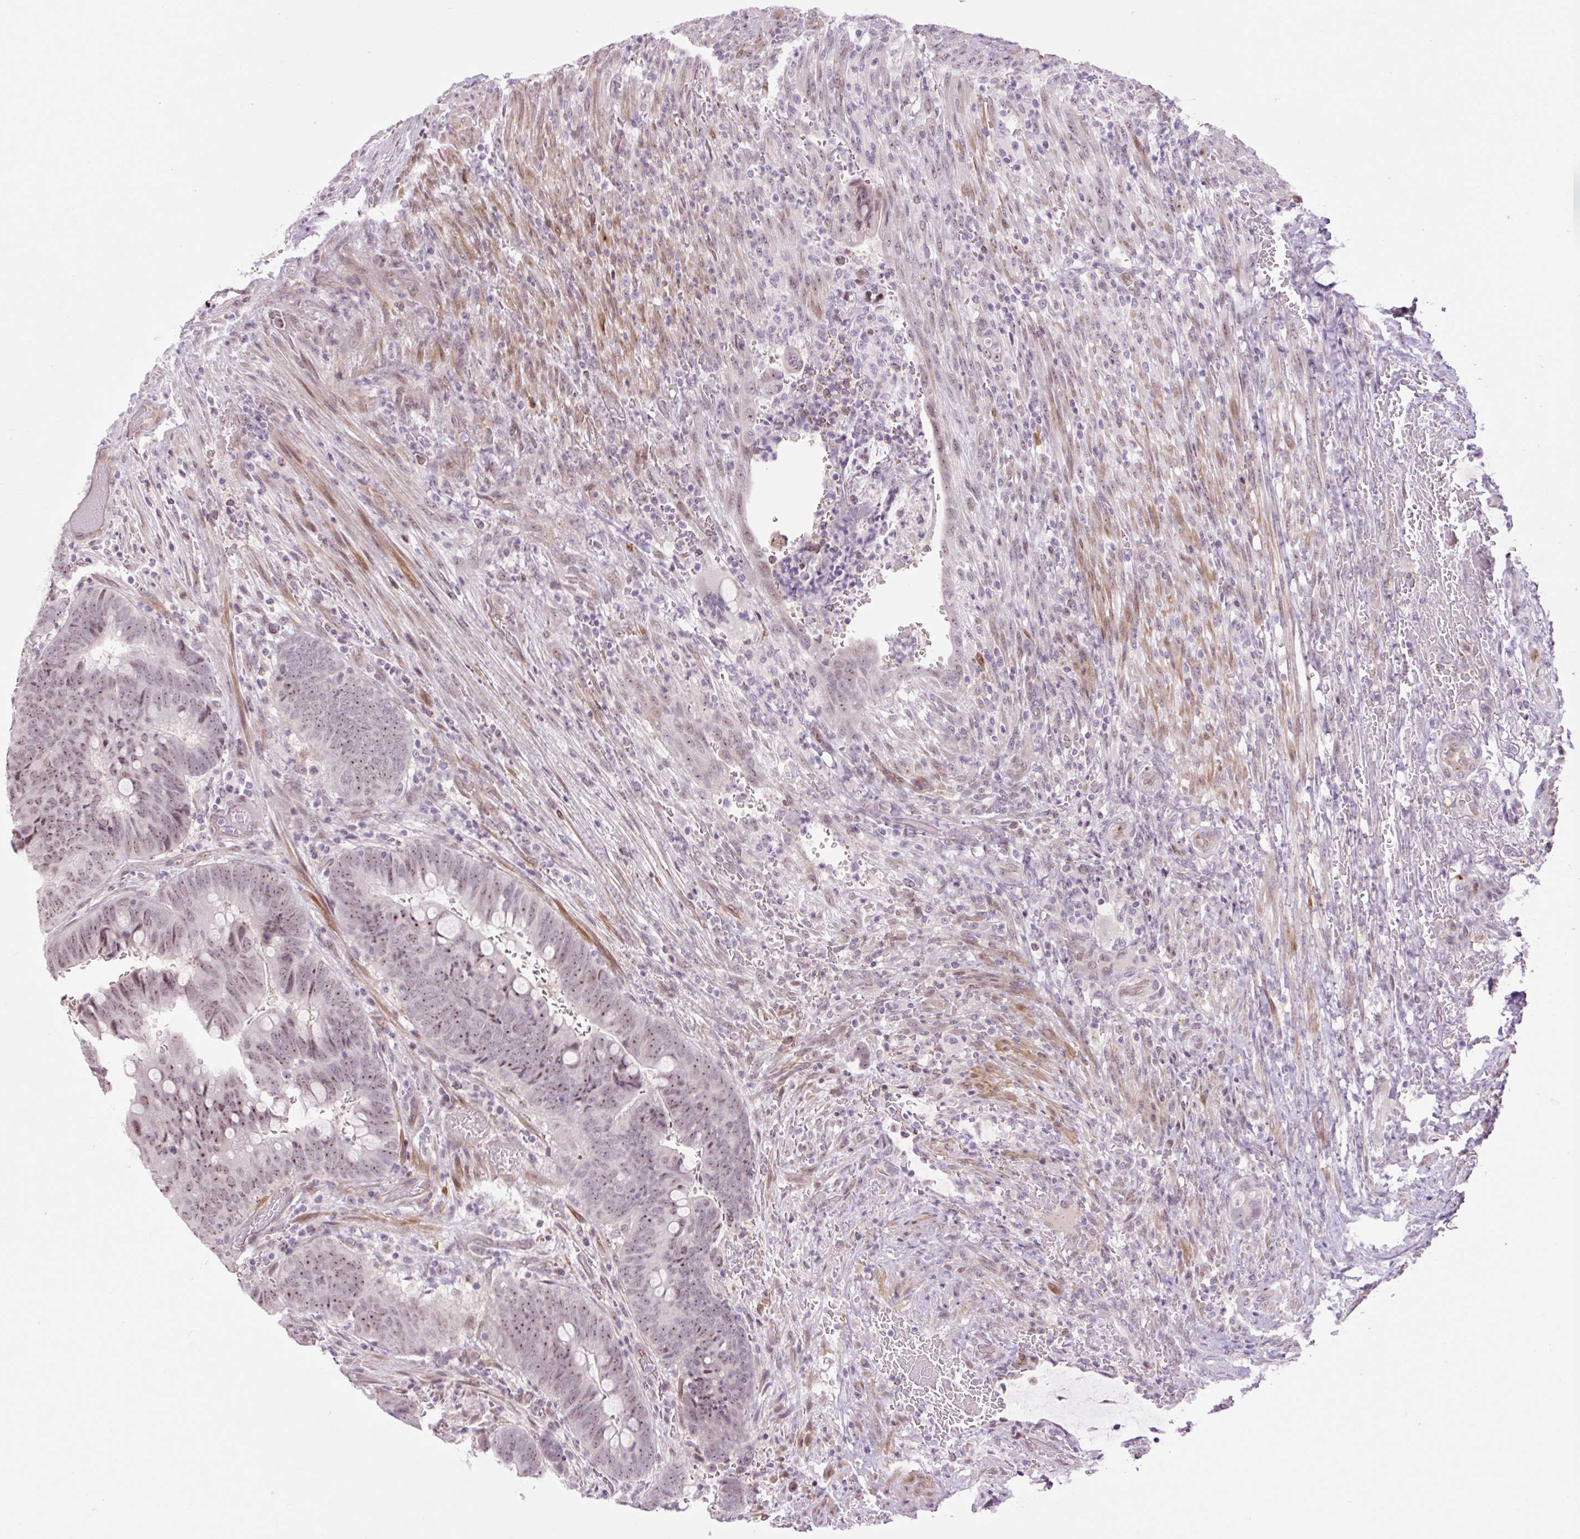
{"staining": {"intensity": "weak", "quantity": "25%-75%", "location": "nuclear"}, "tissue": "colorectal cancer", "cell_type": "Tumor cells", "image_type": "cancer", "snomed": [{"axis": "morphology", "description": "Normal tissue, NOS"}, {"axis": "morphology", "description": "Adenocarcinoma, NOS"}, {"axis": "topography", "description": "Rectum"}, {"axis": "topography", "description": "Peripheral nerve tissue"}], "caption": "IHC photomicrograph of neoplastic tissue: colorectal cancer stained using IHC demonstrates low levels of weak protein expression localized specifically in the nuclear of tumor cells, appearing as a nuclear brown color.", "gene": "ZNF417", "patient": {"sex": "male", "age": 92}}